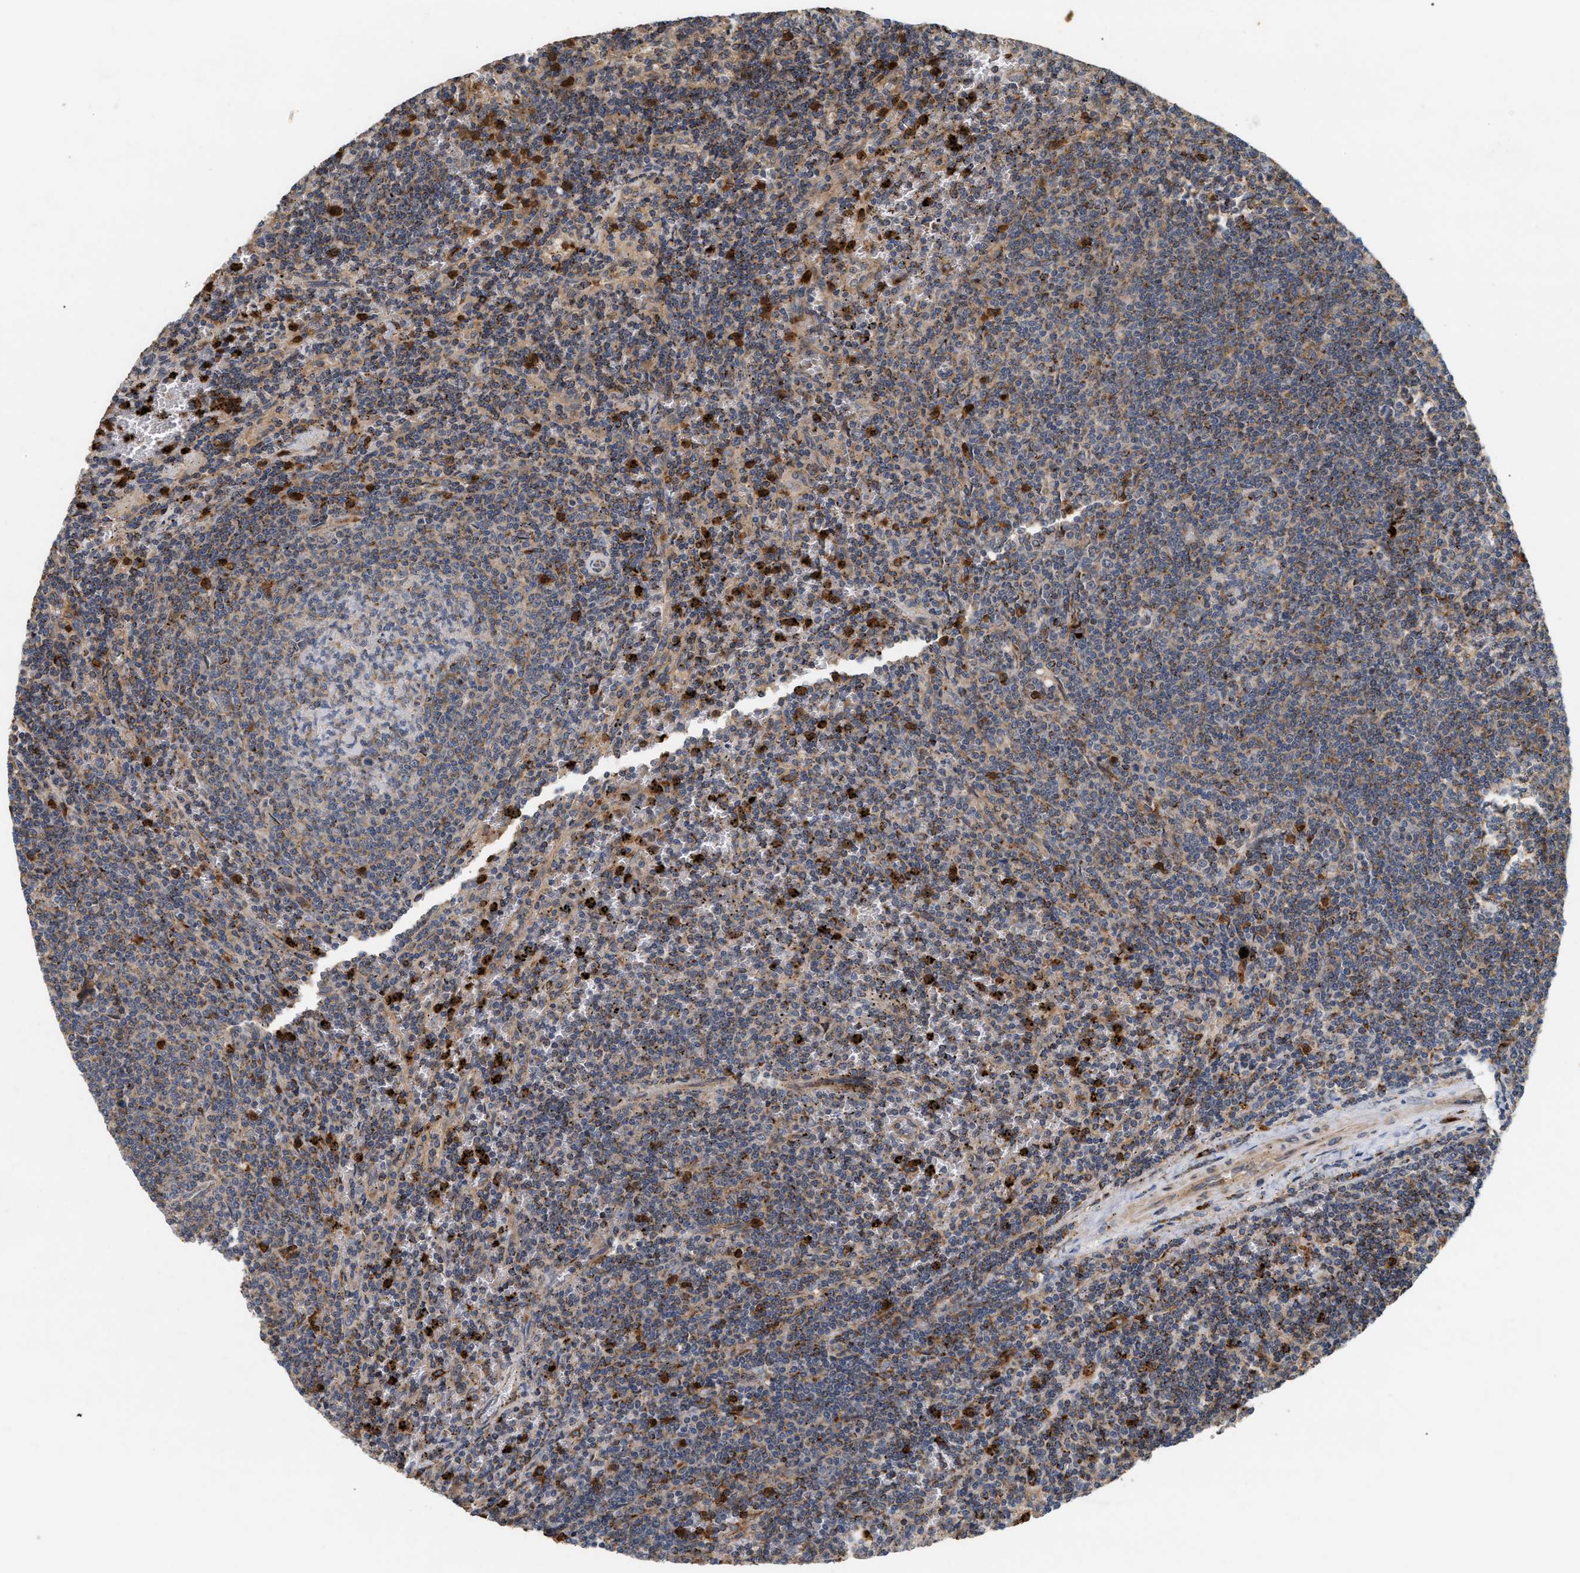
{"staining": {"intensity": "moderate", "quantity": "<25%", "location": "cytoplasmic/membranous"}, "tissue": "lymphoma", "cell_type": "Tumor cells", "image_type": "cancer", "snomed": [{"axis": "morphology", "description": "Malignant lymphoma, non-Hodgkin's type, Low grade"}, {"axis": "topography", "description": "Spleen"}], "caption": "IHC of lymphoma reveals low levels of moderate cytoplasmic/membranous positivity in about <25% of tumor cells.", "gene": "PLCD1", "patient": {"sex": "female", "age": 50}}